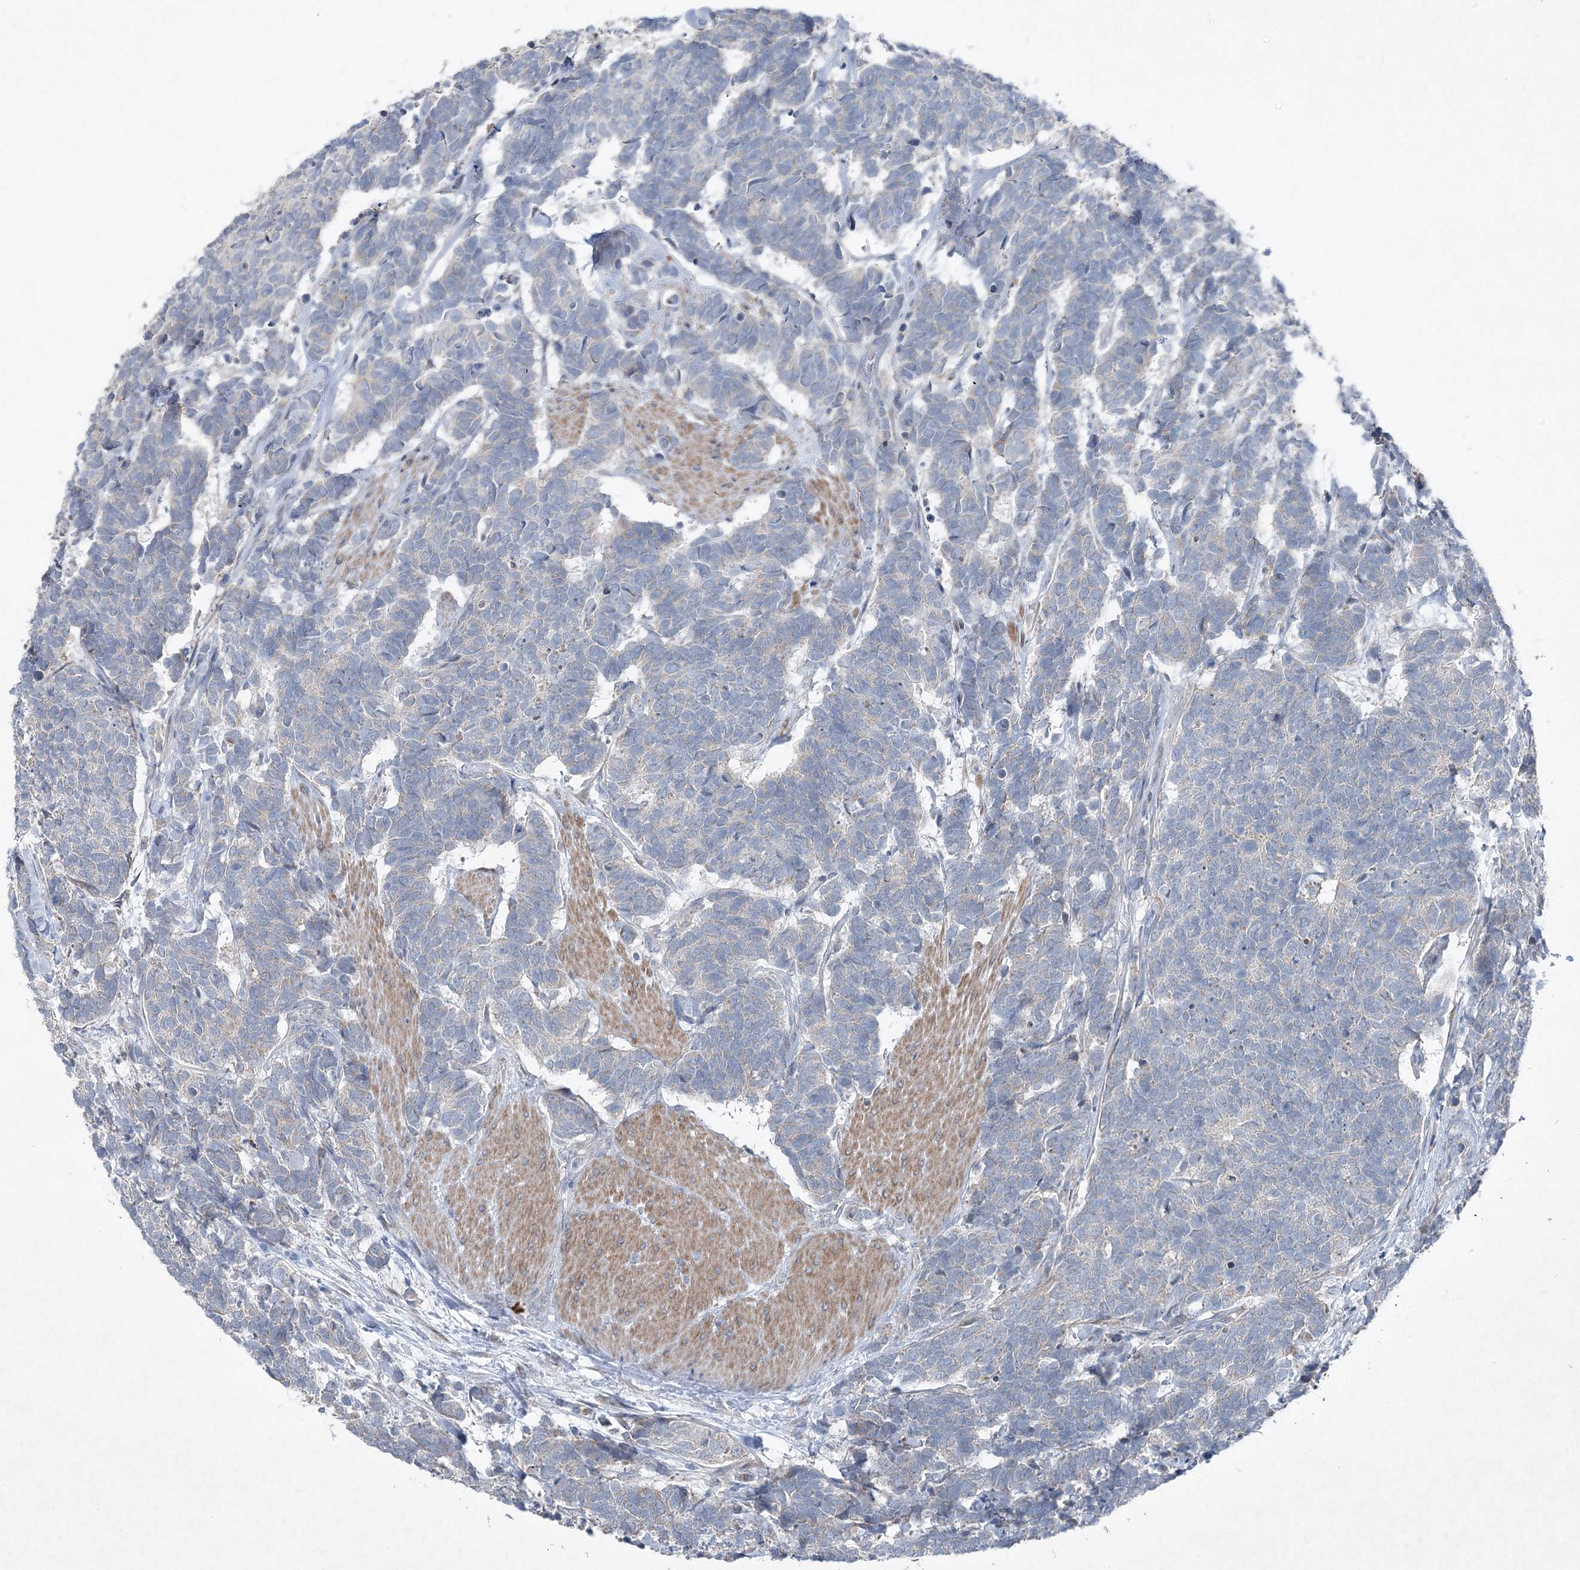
{"staining": {"intensity": "negative", "quantity": "none", "location": "none"}, "tissue": "carcinoid", "cell_type": "Tumor cells", "image_type": "cancer", "snomed": [{"axis": "morphology", "description": "Carcinoma, NOS"}, {"axis": "morphology", "description": "Carcinoid, malignant, NOS"}, {"axis": "topography", "description": "Urinary bladder"}], "caption": "Carcinoid was stained to show a protein in brown. There is no significant staining in tumor cells.", "gene": "PLA2G12A", "patient": {"sex": "male", "age": 57}}